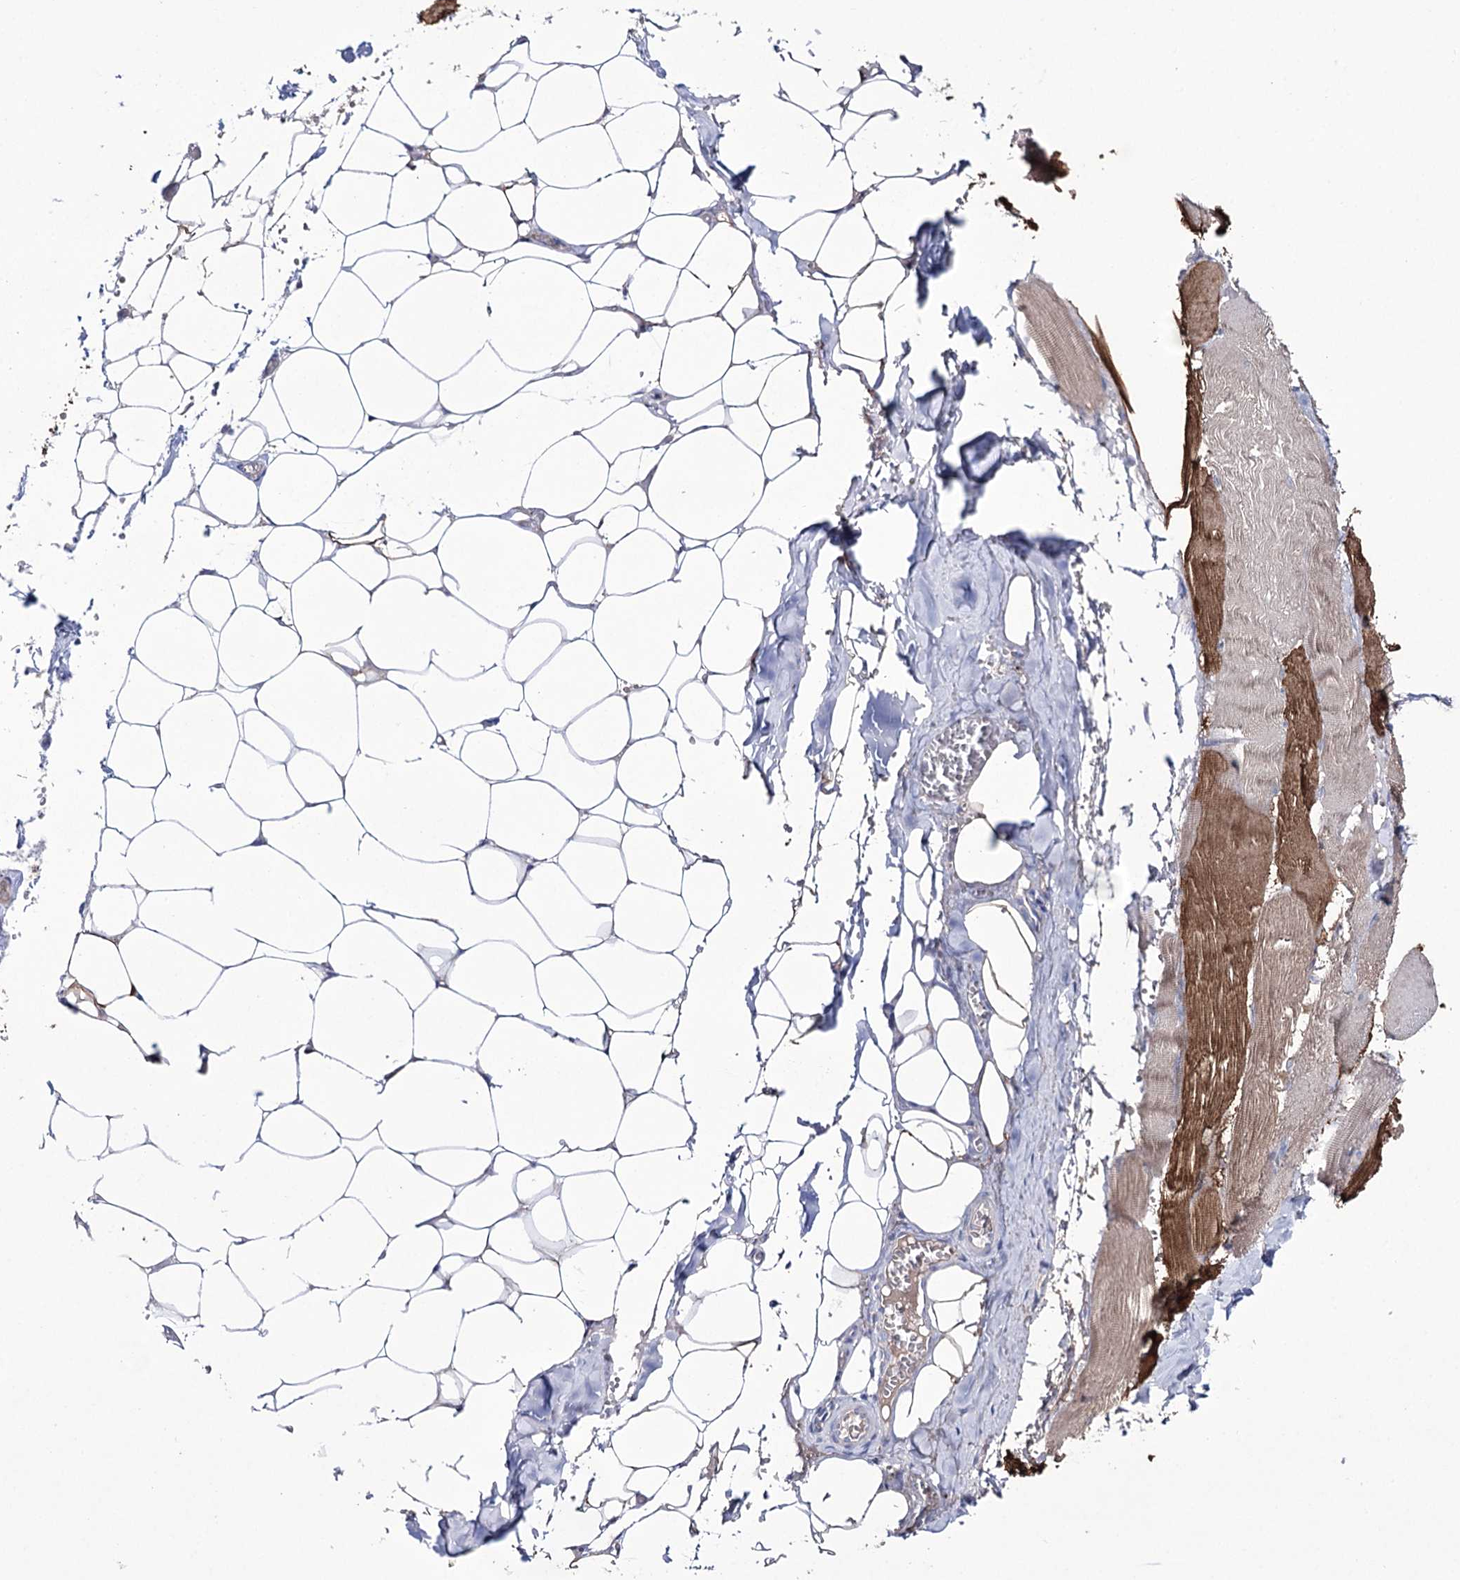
{"staining": {"intensity": "negative", "quantity": "none", "location": "none"}, "tissue": "adipose tissue", "cell_type": "Adipocytes", "image_type": "normal", "snomed": [{"axis": "morphology", "description": "Normal tissue, NOS"}, {"axis": "topography", "description": "Skeletal muscle"}, {"axis": "topography", "description": "Peripheral nerve tissue"}], "caption": "Micrograph shows no significant protein staining in adipocytes of benign adipose tissue. (Brightfield microscopy of DAB (3,3'-diaminobenzidine) immunohistochemistry (IHC) at high magnification).", "gene": "NAGLU", "patient": {"sex": "female", "age": 55}}